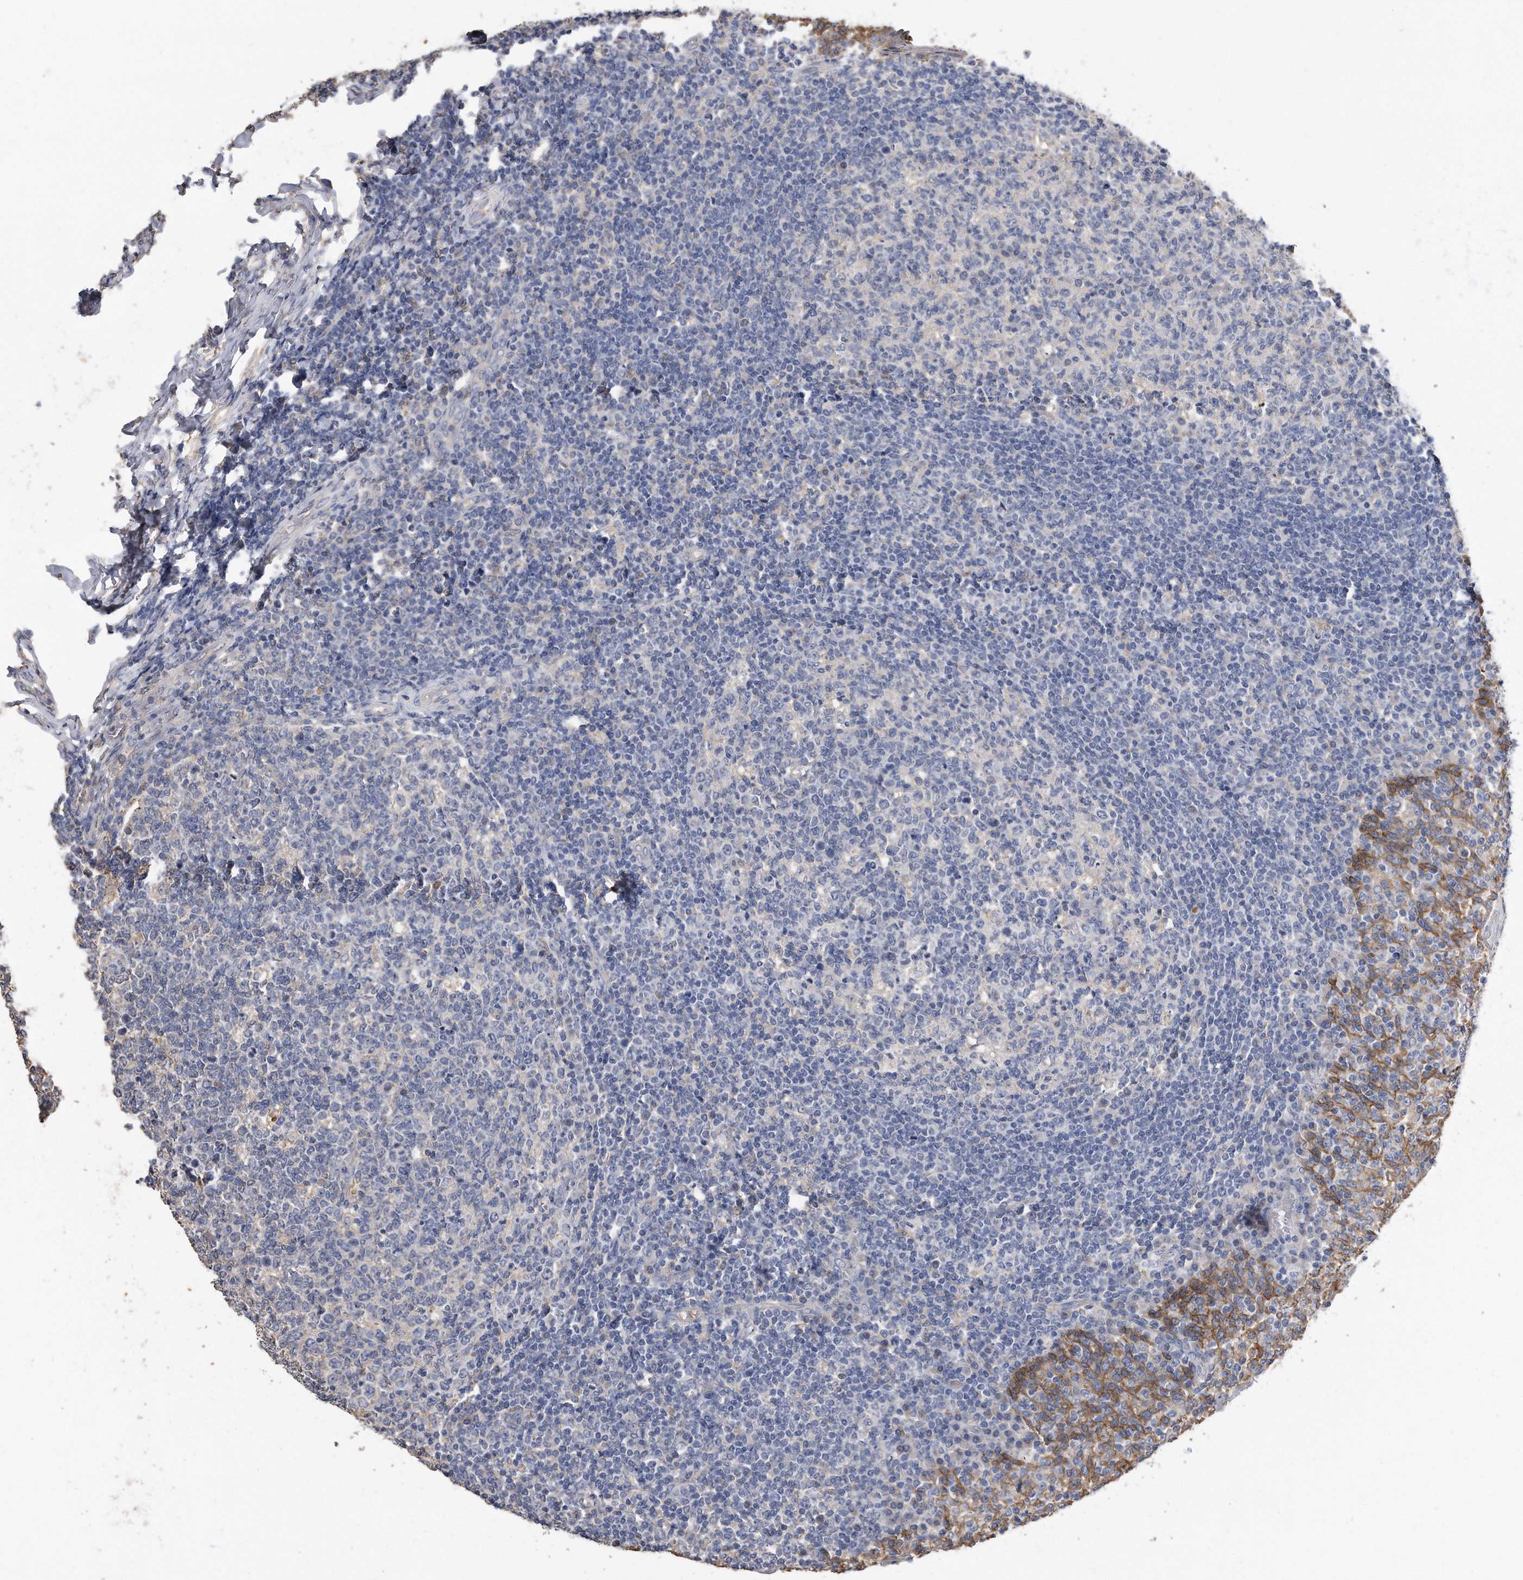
{"staining": {"intensity": "negative", "quantity": "none", "location": "none"}, "tissue": "tonsil", "cell_type": "Germinal center cells", "image_type": "normal", "snomed": [{"axis": "morphology", "description": "Normal tissue, NOS"}, {"axis": "topography", "description": "Tonsil"}], "caption": "Image shows no significant protein expression in germinal center cells of benign tonsil. (DAB immunohistochemistry (IHC), high magnification).", "gene": "CDCP1", "patient": {"sex": "female", "age": 19}}